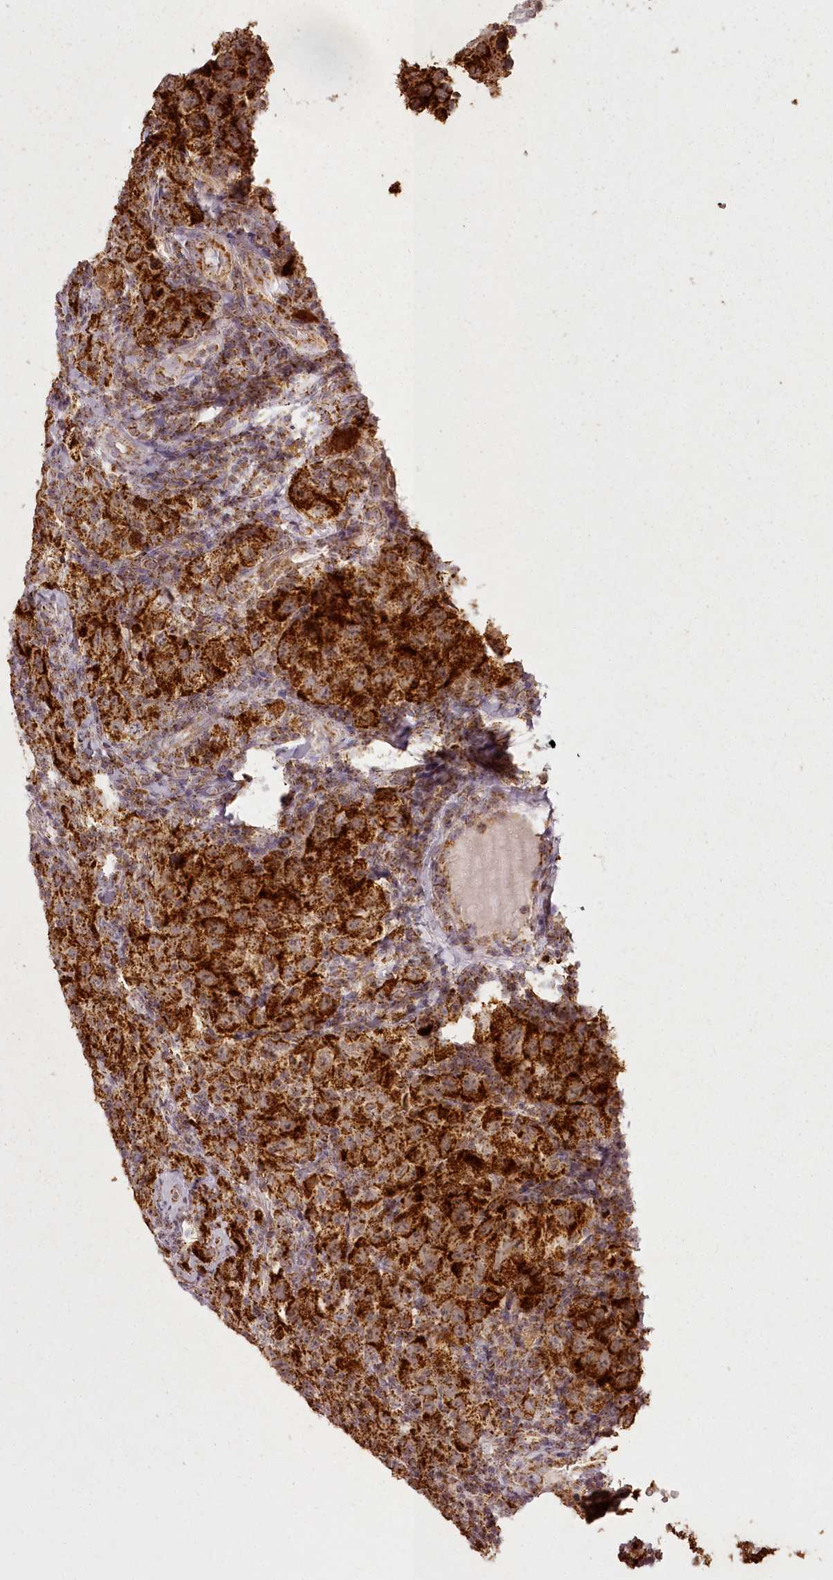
{"staining": {"intensity": "strong", "quantity": ">75%", "location": "cytoplasmic/membranous,nuclear"}, "tissue": "testis cancer", "cell_type": "Tumor cells", "image_type": "cancer", "snomed": [{"axis": "morphology", "description": "Normal tissue, NOS"}, {"axis": "morphology", "description": "Urothelial carcinoma, High grade"}, {"axis": "morphology", "description": "Seminoma, NOS"}, {"axis": "morphology", "description": "Carcinoma, Embryonal, NOS"}, {"axis": "topography", "description": "Urinary bladder"}, {"axis": "topography", "description": "Testis"}], "caption": "High-magnification brightfield microscopy of testis cancer (high-grade urothelial carcinoma) stained with DAB (3,3'-diaminobenzidine) (brown) and counterstained with hematoxylin (blue). tumor cells exhibit strong cytoplasmic/membranous and nuclear staining is identified in about>75% of cells. (DAB = brown stain, brightfield microscopy at high magnification).", "gene": "CHCHD2", "patient": {"sex": "male", "age": 41}}